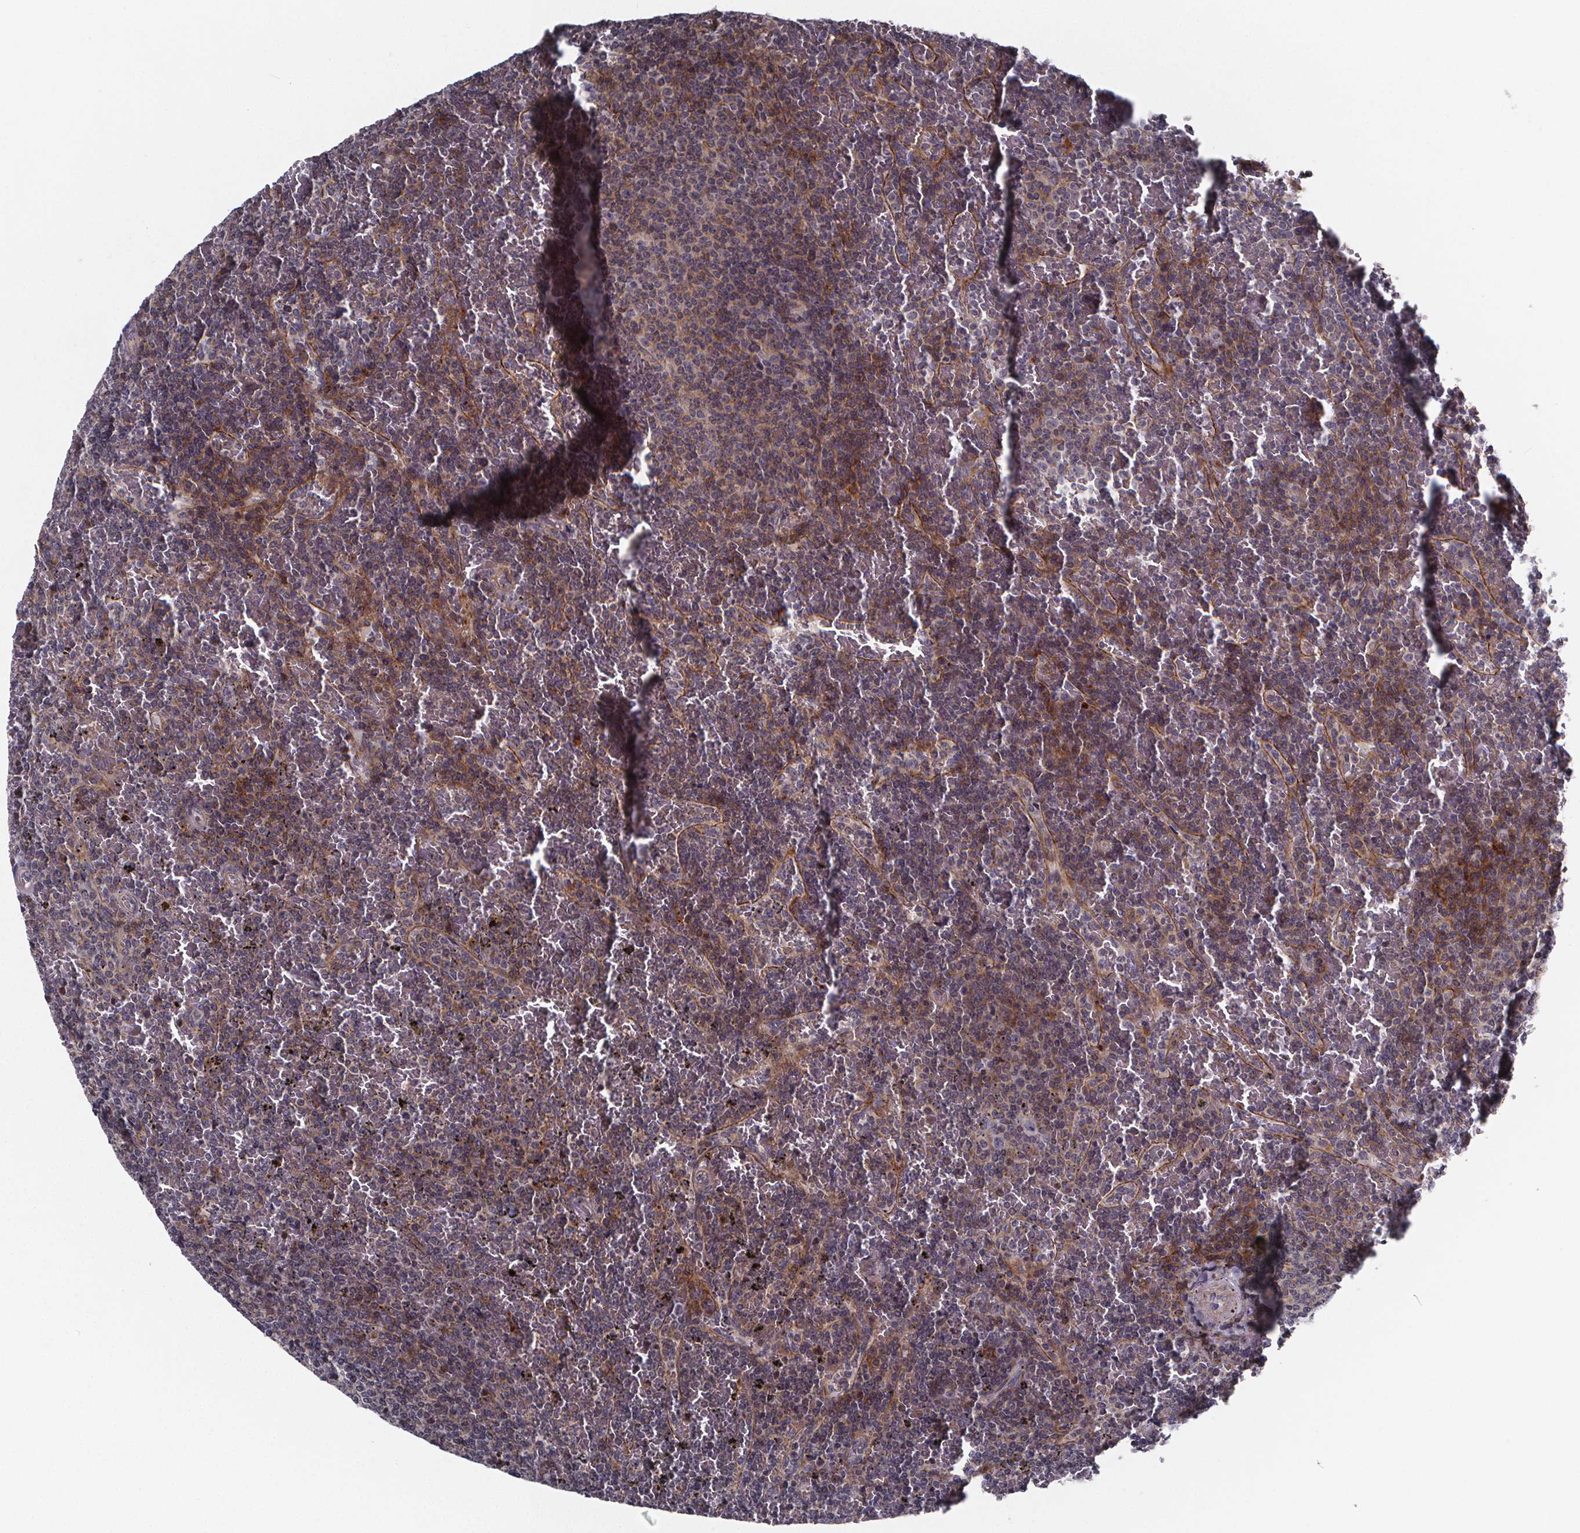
{"staining": {"intensity": "moderate", "quantity": "<25%", "location": "cytoplasmic/membranous"}, "tissue": "lymphoma", "cell_type": "Tumor cells", "image_type": "cancer", "snomed": [{"axis": "morphology", "description": "Malignant lymphoma, non-Hodgkin's type, Low grade"}, {"axis": "topography", "description": "Spleen"}], "caption": "Immunohistochemistry (IHC) (DAB) staining of human lymphoma shows moderate cytoplasmic/membranous protein positivity in approximately <25% of tumor cells. The staining was performed using DAB (3,3'-diaminobenzidine), with brown indicating positive protein expression. Nuclei are stained blue with hematoxylin.", "gene": "FBXW2", "patient": {"sex": "female", "age": 77}}